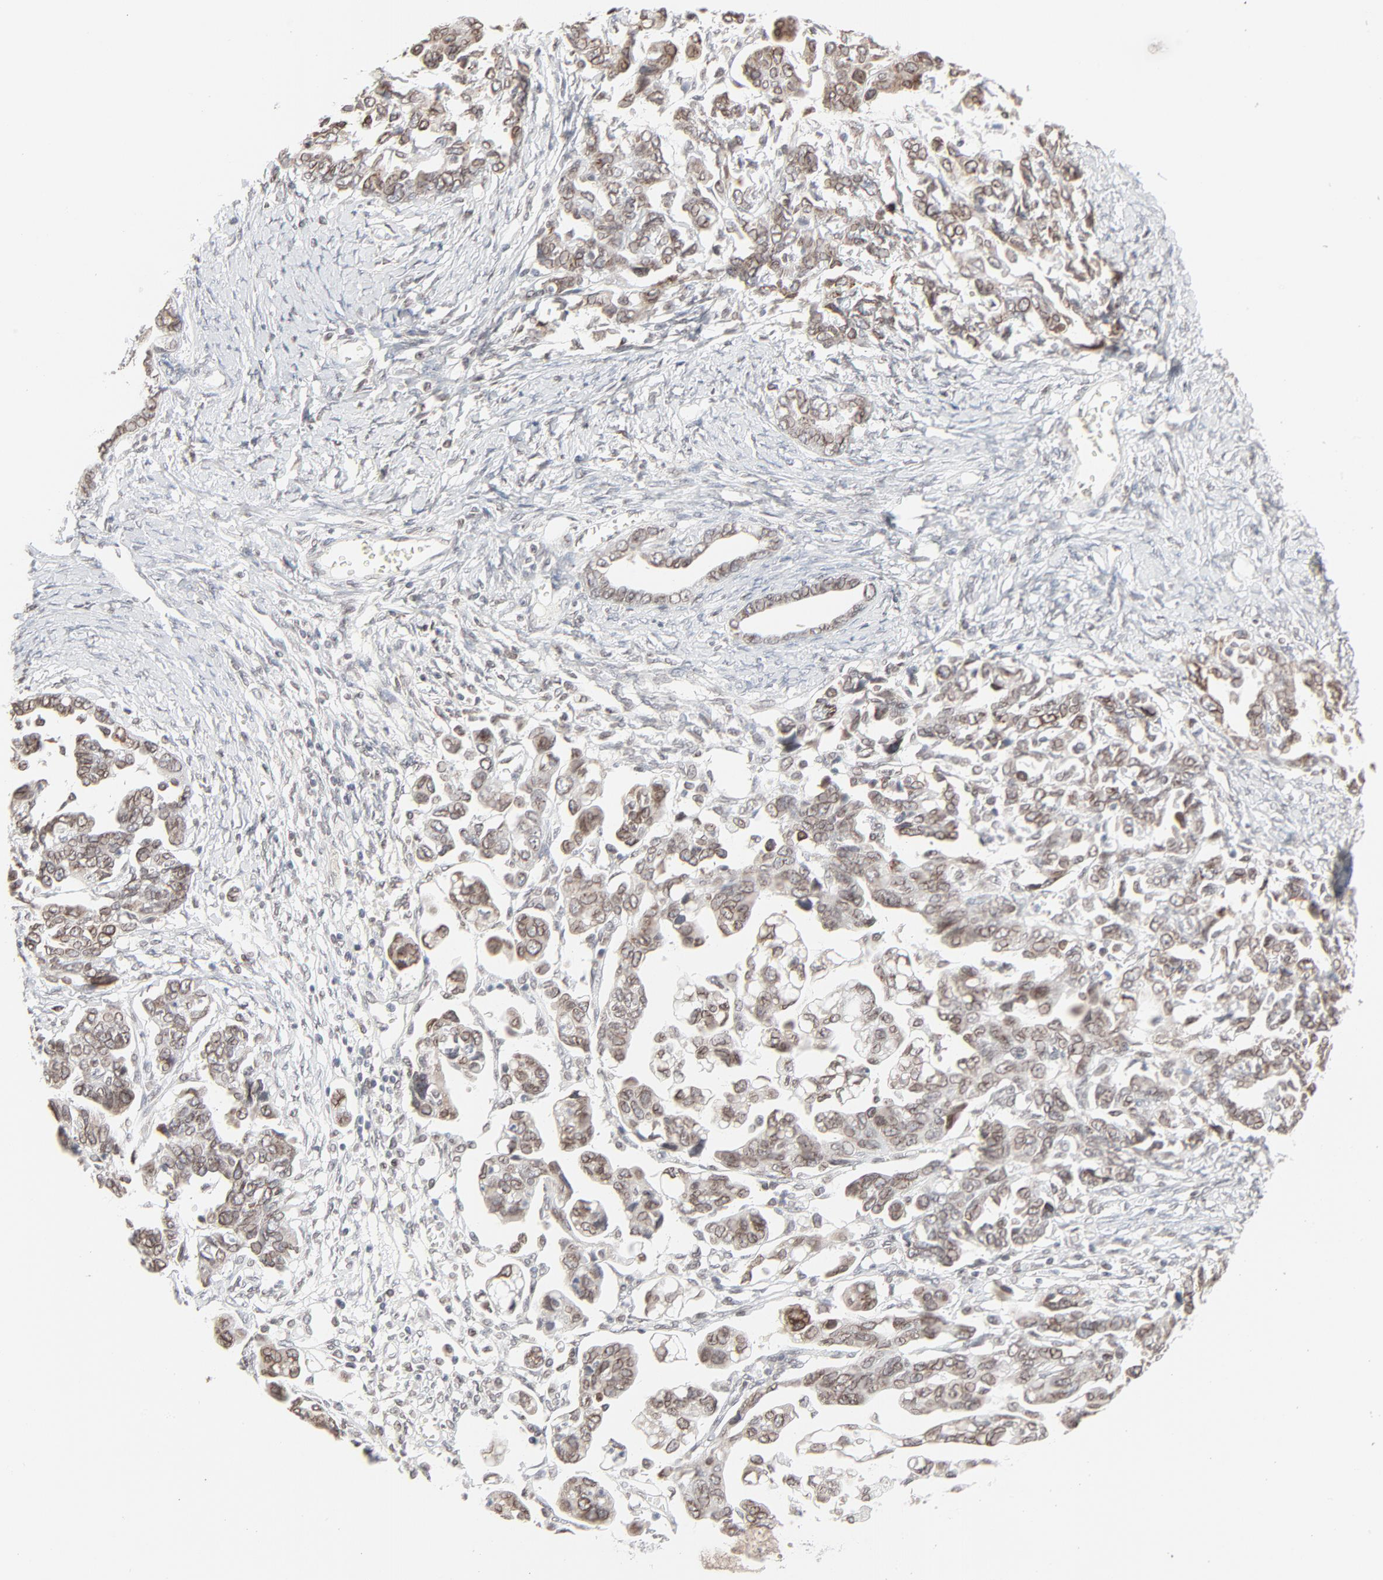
{"staining": {"intensity": "moderate", "quantity": "25%-75%", "location": "cytoplasmic/membranous,nuclear"}, "tissue": "ovarian cancer", "cell_type": "Tumor cells", "image_type": "cancer", "snomed": [{"axis": "morphology", "description": "Cystadenocarcinoma, serous, NOS"}, {"axis": "topography", "description": "Ovary"}], "caption": "Immunohistochemical staining of ovarian serous cystadenocarcinoma exhibits medium levels of moderate cytoplasmic/membranous and nuclear positivity in approximately 25%-75% of tumor cells.", "gene": "MAD1L1", "patient": {"sex": "female", "age": 69}}